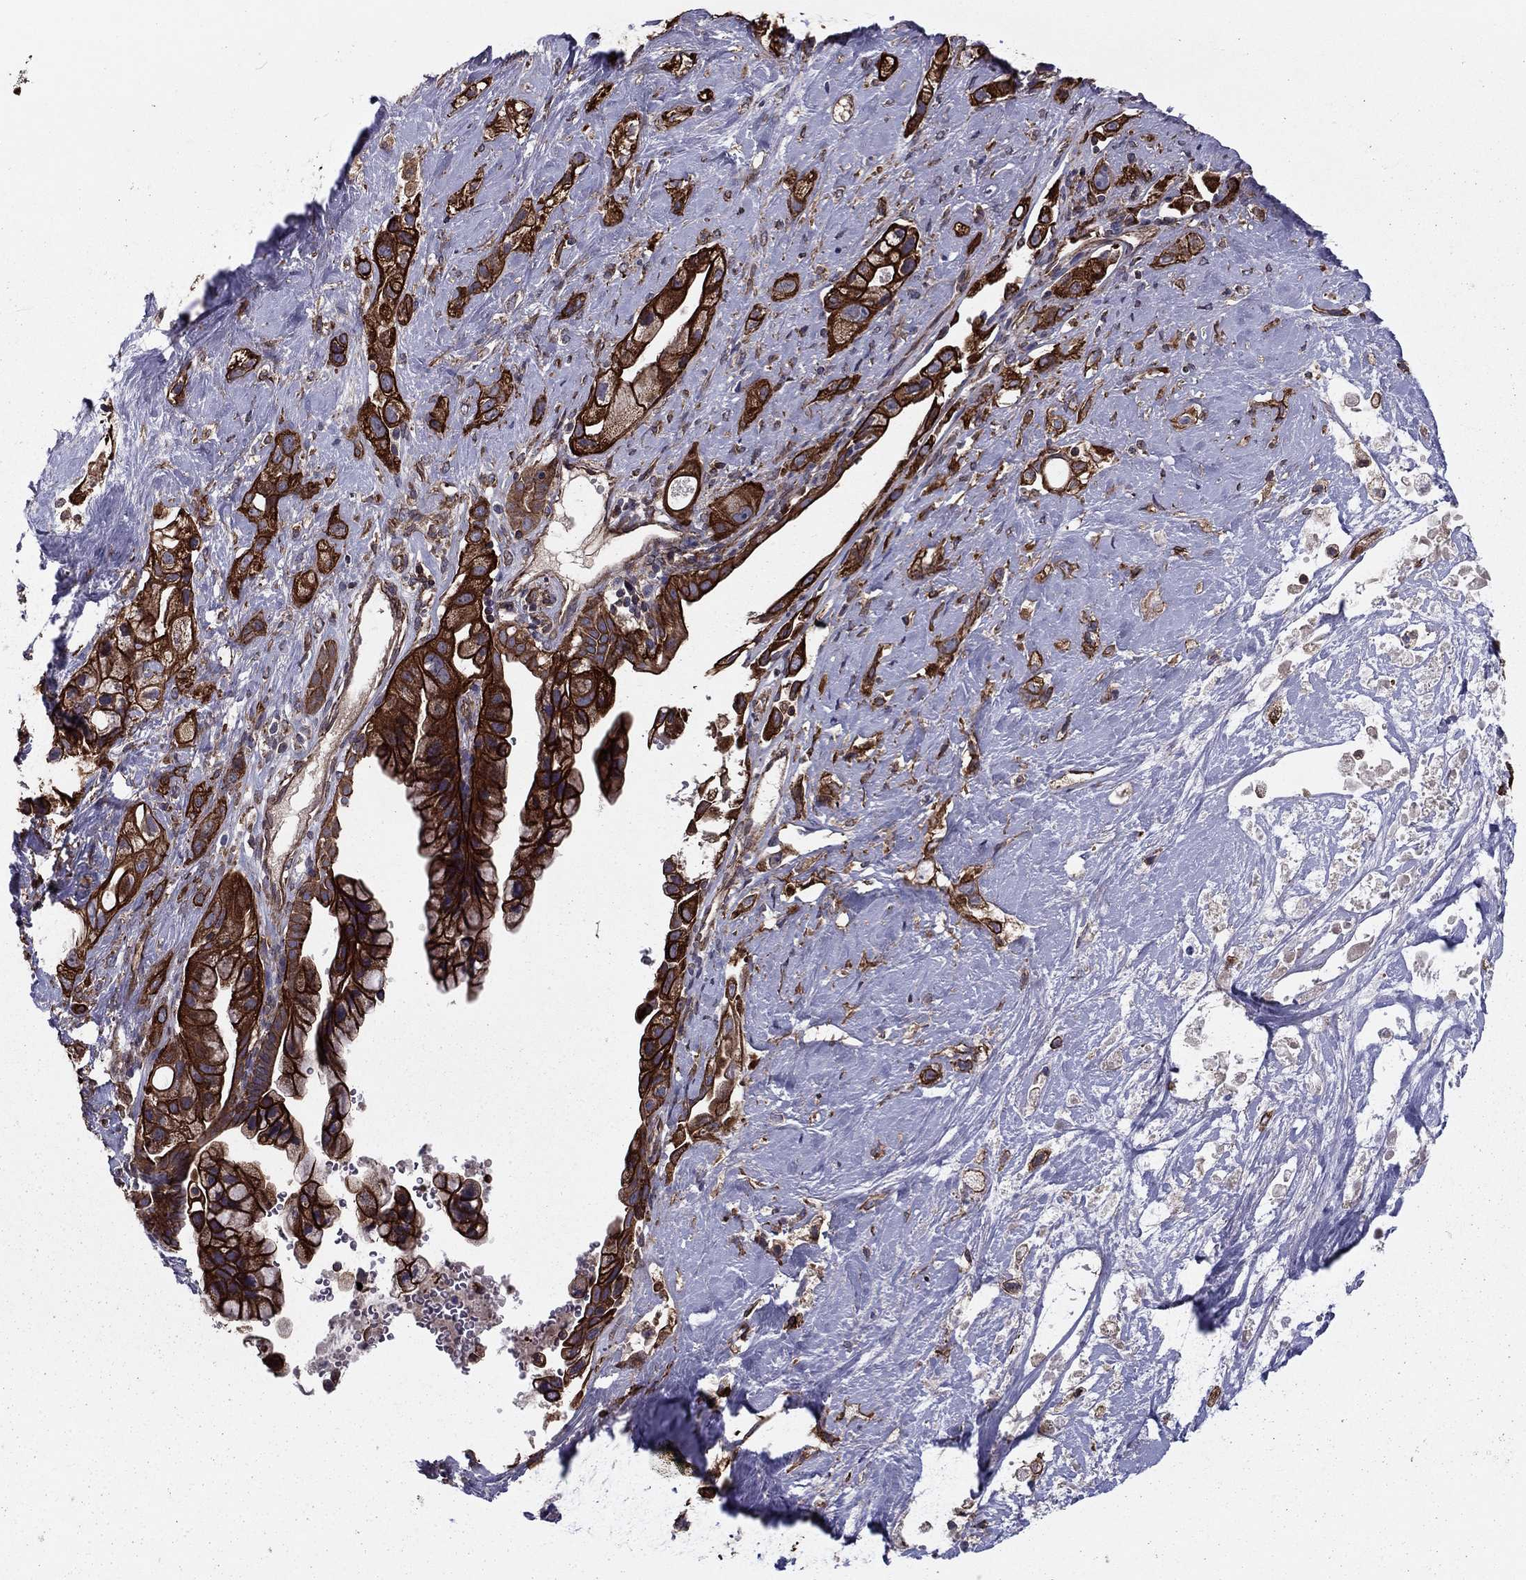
{"staining": {"intensity": "strong", "quantity": ">75%", "location": "cytoplasmic/membranous"}, "tissue": "pancreatic cancer", "cell_type": "Tumor cells", "image_type": "cancer", "snomed": [{"axis": "morphology", "description": "Adenocarcinoma, NOS"}, {"axis": "topography", "description": "Pancreas"}], "caption": "A photomicrograph of pancreatic adenocarcinoma stained for a protein exhibits strong cytoplasmic/membranous brown staining in tumor cells.", "gene": "SHMT1", "patient": {"sex": "male", "age": 44}}